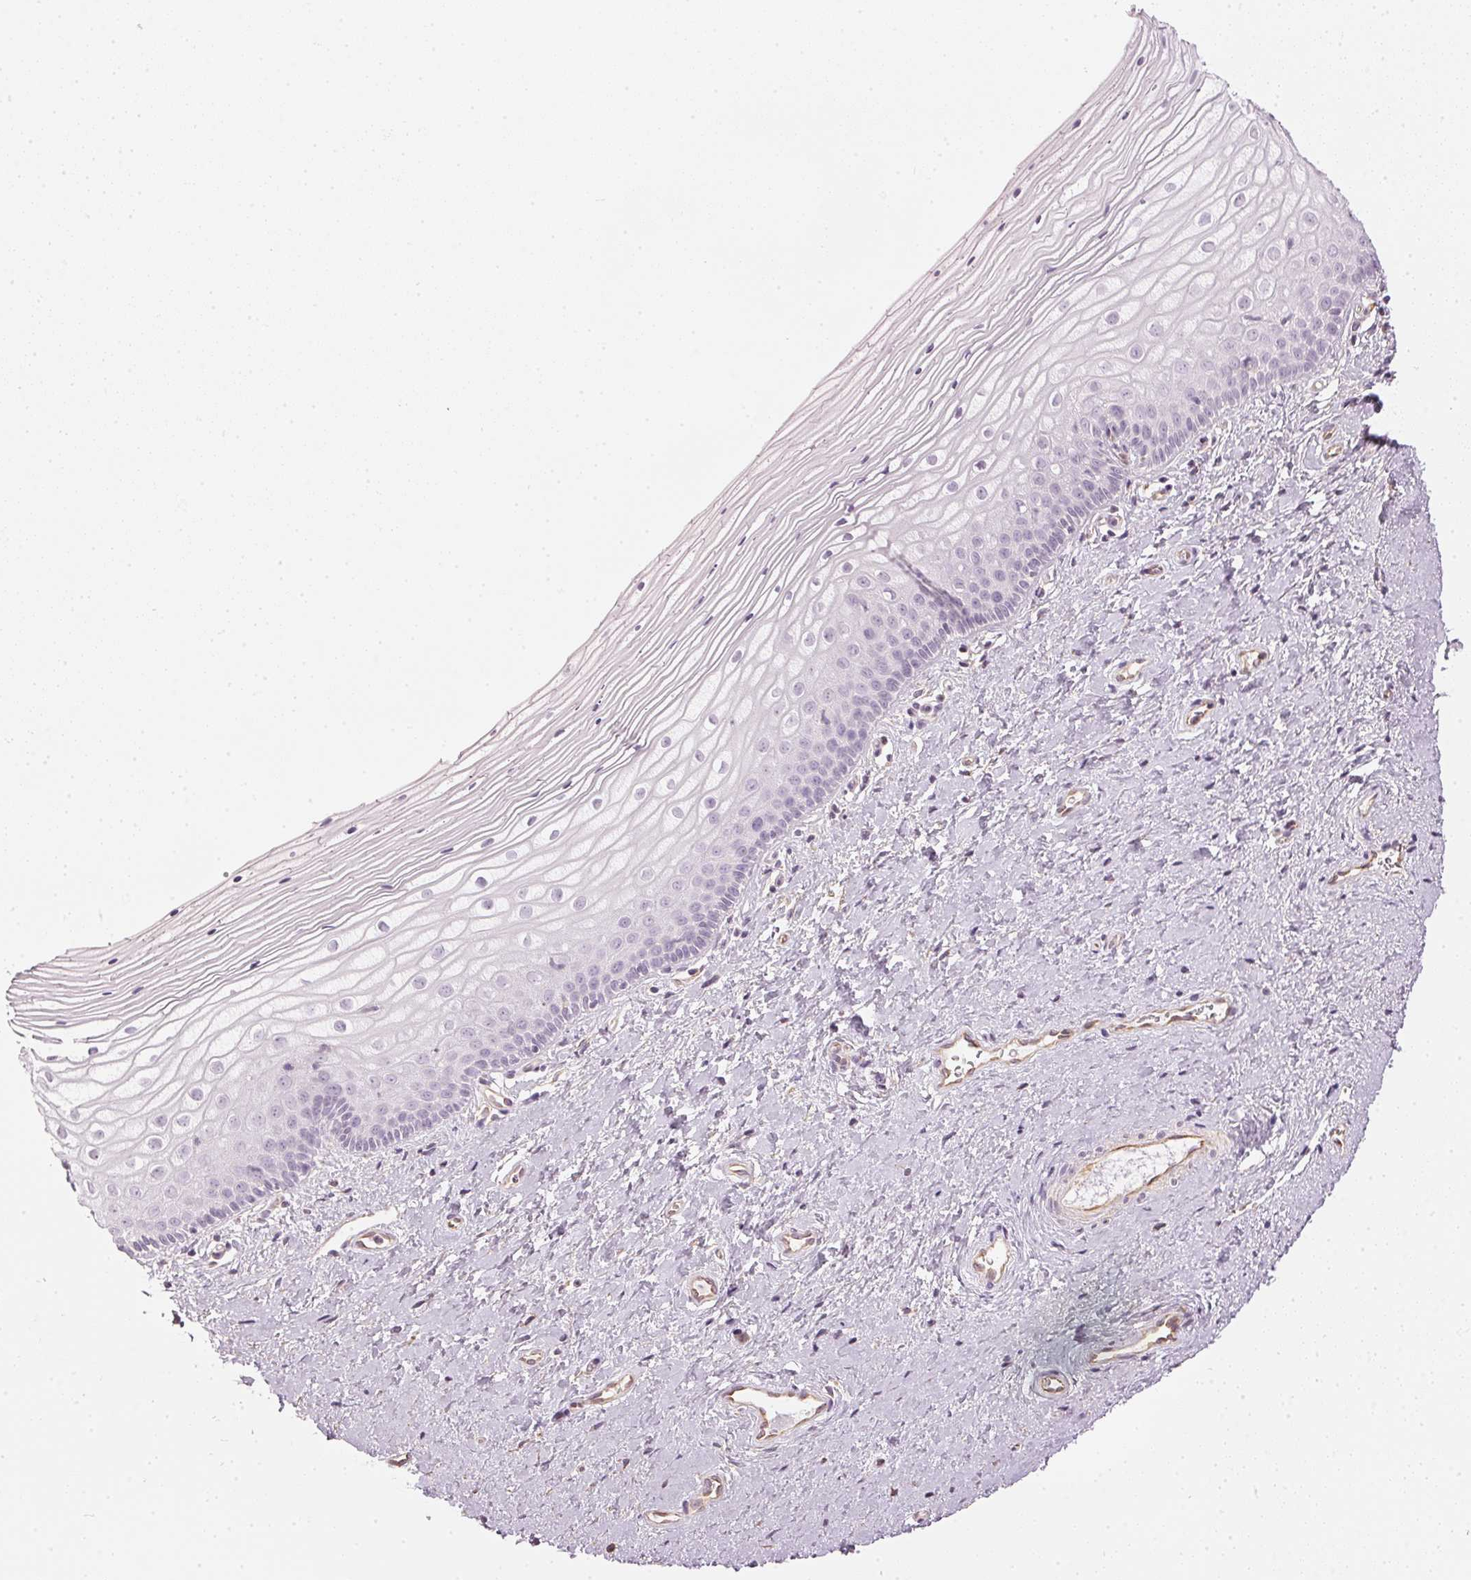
{"staining": {"intensity": "negative", "quantity": "none", "location": "none"}, "tissue": "vagina", "cell_type": "Squamous epithelial cells", "image_type": "normal", "snomed": [{"axis": "morphology", "description": "Normal tissue, NOS"}, {"axis": "topography", "description": "Vagina"}], "caption": "Photomicrograph shows no significant protein staining in squamous epithelial cells of benign vagina. (DAB immunohistochemistry visualized using brightfield microscopy, high magnification).", "gene": "APLP1", "patient": {"sex": "female", "age": 39}}